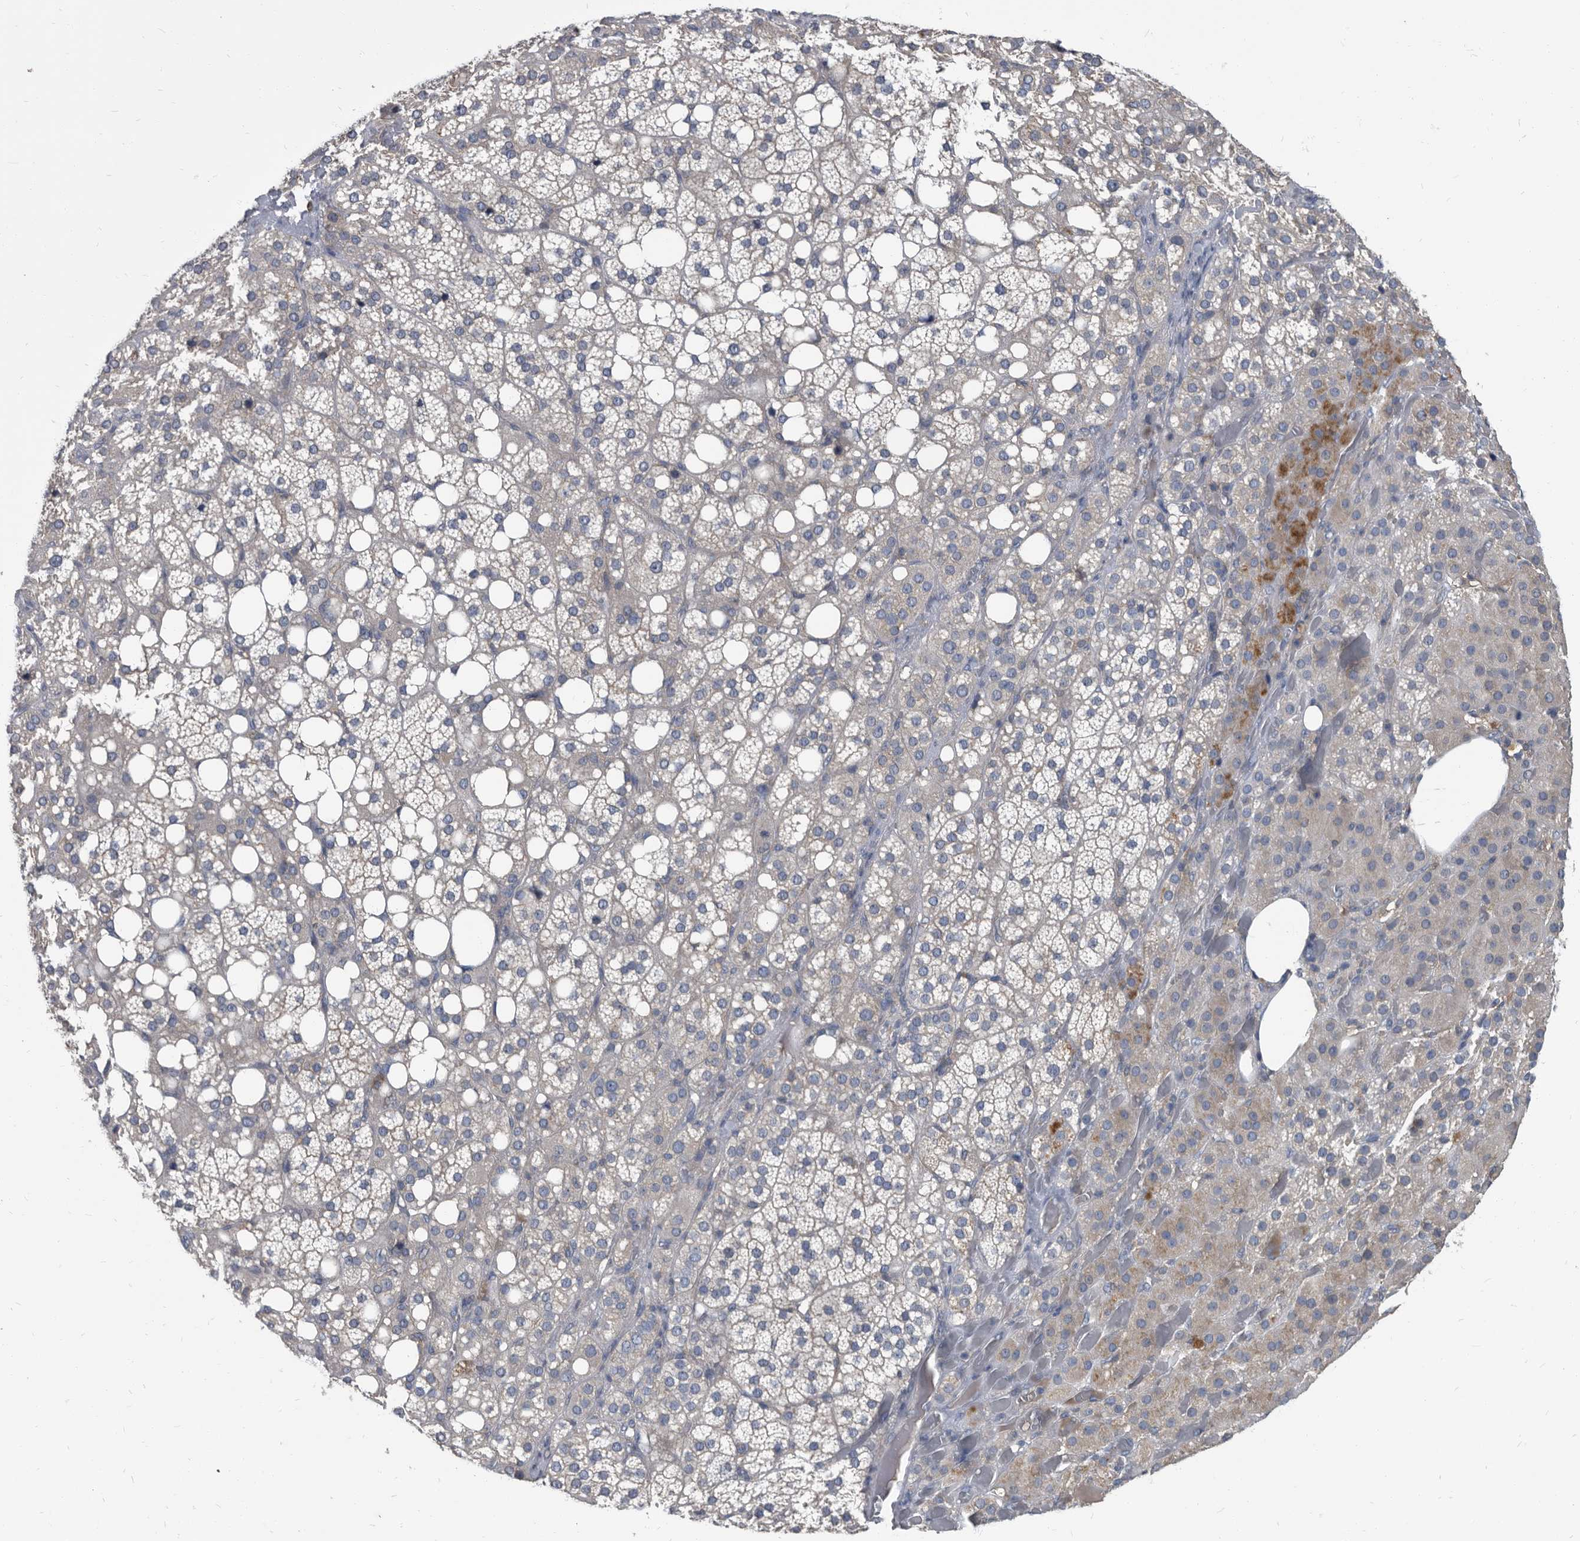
{"staining": {"intensity": "weak", "quantity": "<25%", "location": "cytoplasmic/membranous"}, "tissue": "adrenal gland", "cell_type": "Glandular cells", "image_type": "normal", "snomed": [{"axis": "morphology", "description": "Normal tissue, NOS"}, {"axis": "topography", "description": "Adrenal gland"}], "caption": "This is an immunohistochemistry (IHC) micrograph of normal human adrenal gland. There is no positivity in glandular cells.", "gene": "CDV3", "patient": {"sex": "female", "age": 59}}